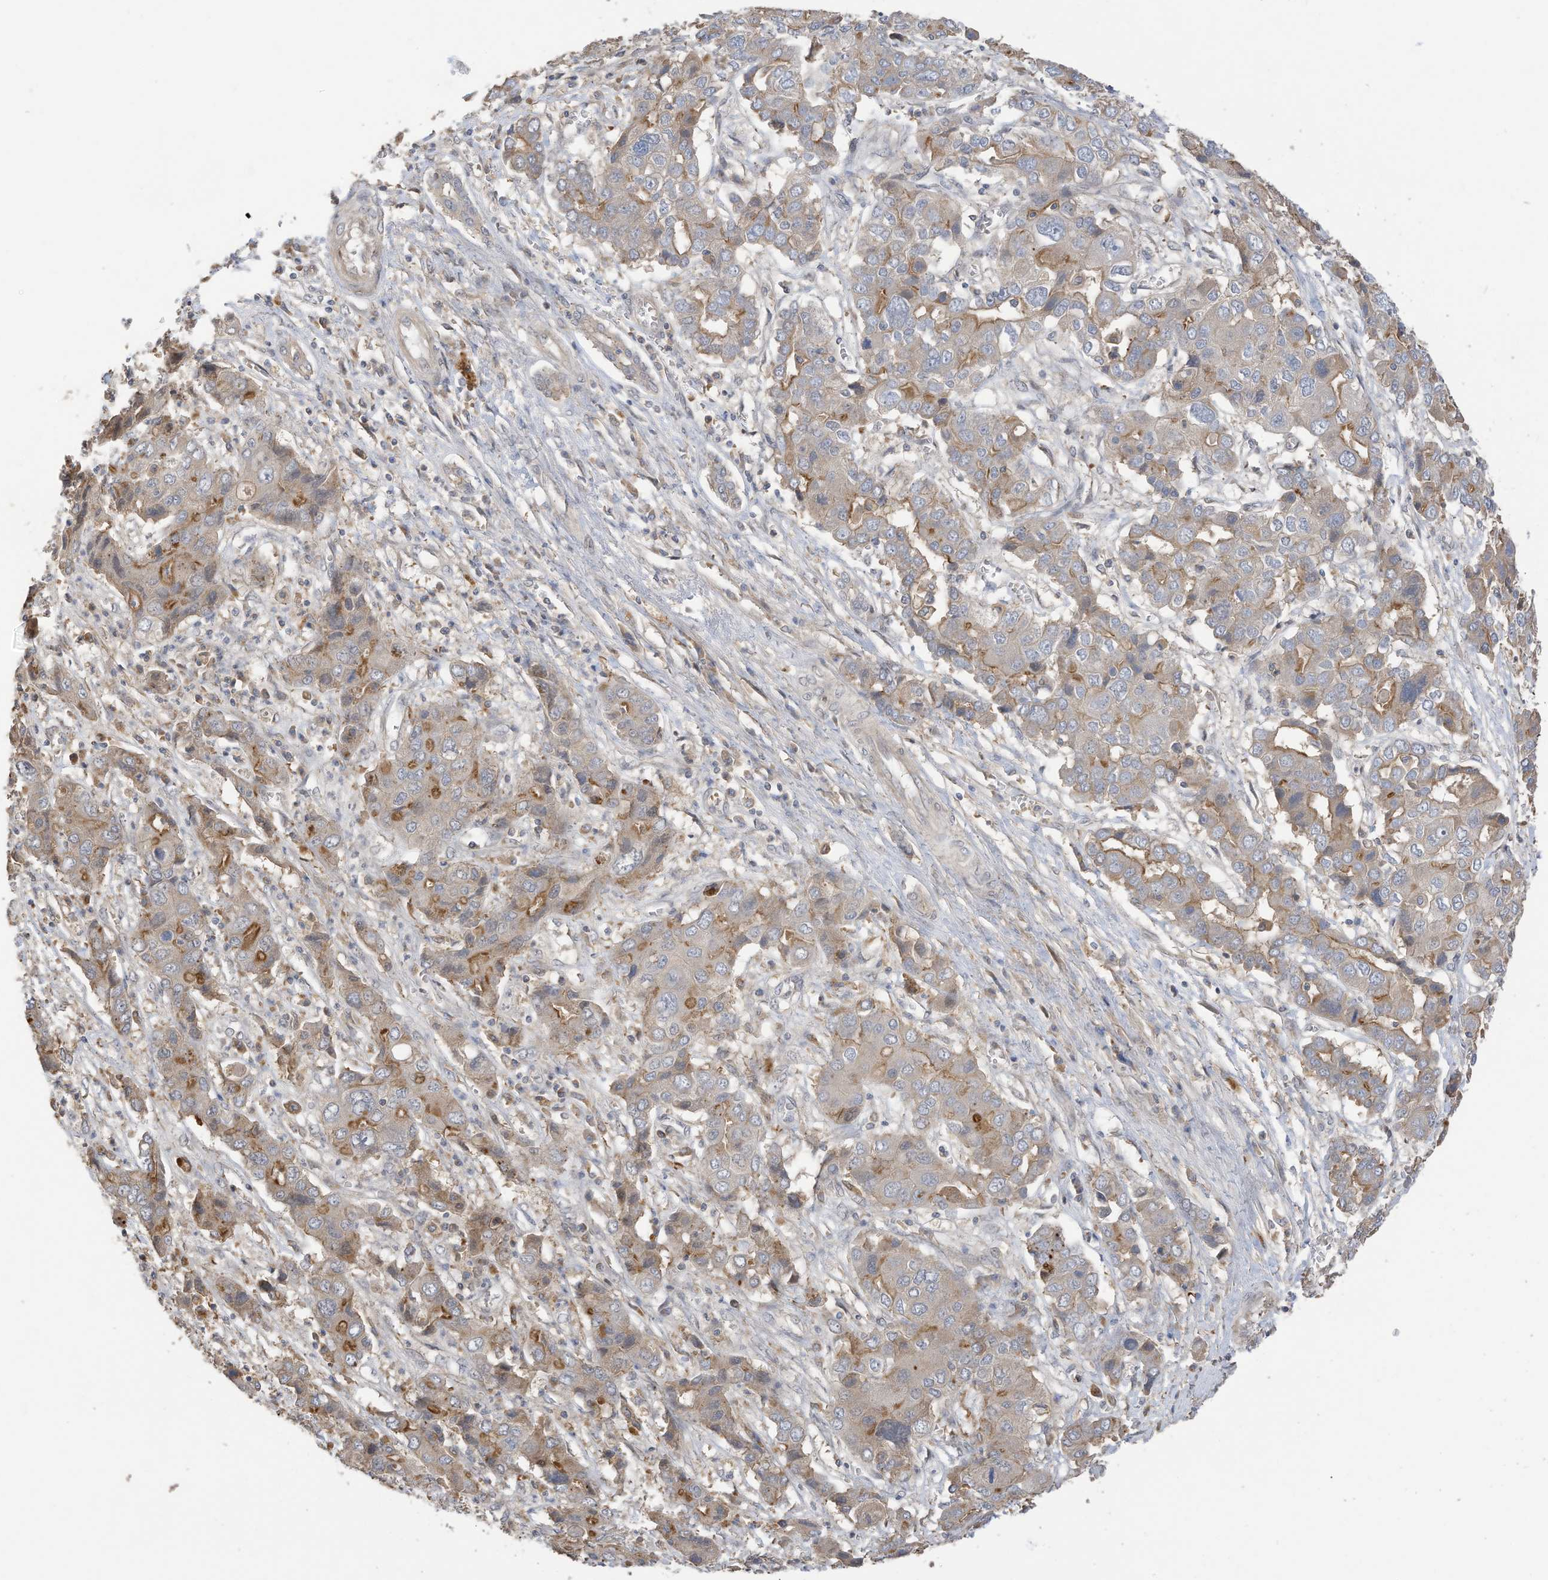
{"staining": {"intensity": "moderate", "quantity": "25%-75%", "location": "cytoplasmic/membranous"}, "tissue": "liver cancer", "cell_type": "Tumor cells", "image_type": "cancer", "snomed": [{"axis": "morphology", "description": "Cholangiocarcinoma"}, {"axis": "topography", "description": "Liver"}], "caption": "Tumor cells demonstrate moderate cytoplasmic/membranous staining in approximately 25%-75% of cells in cholangiocarcinoma (liver).", "gene": "REC8", "patient": {"sex": "male", "age": 67}}